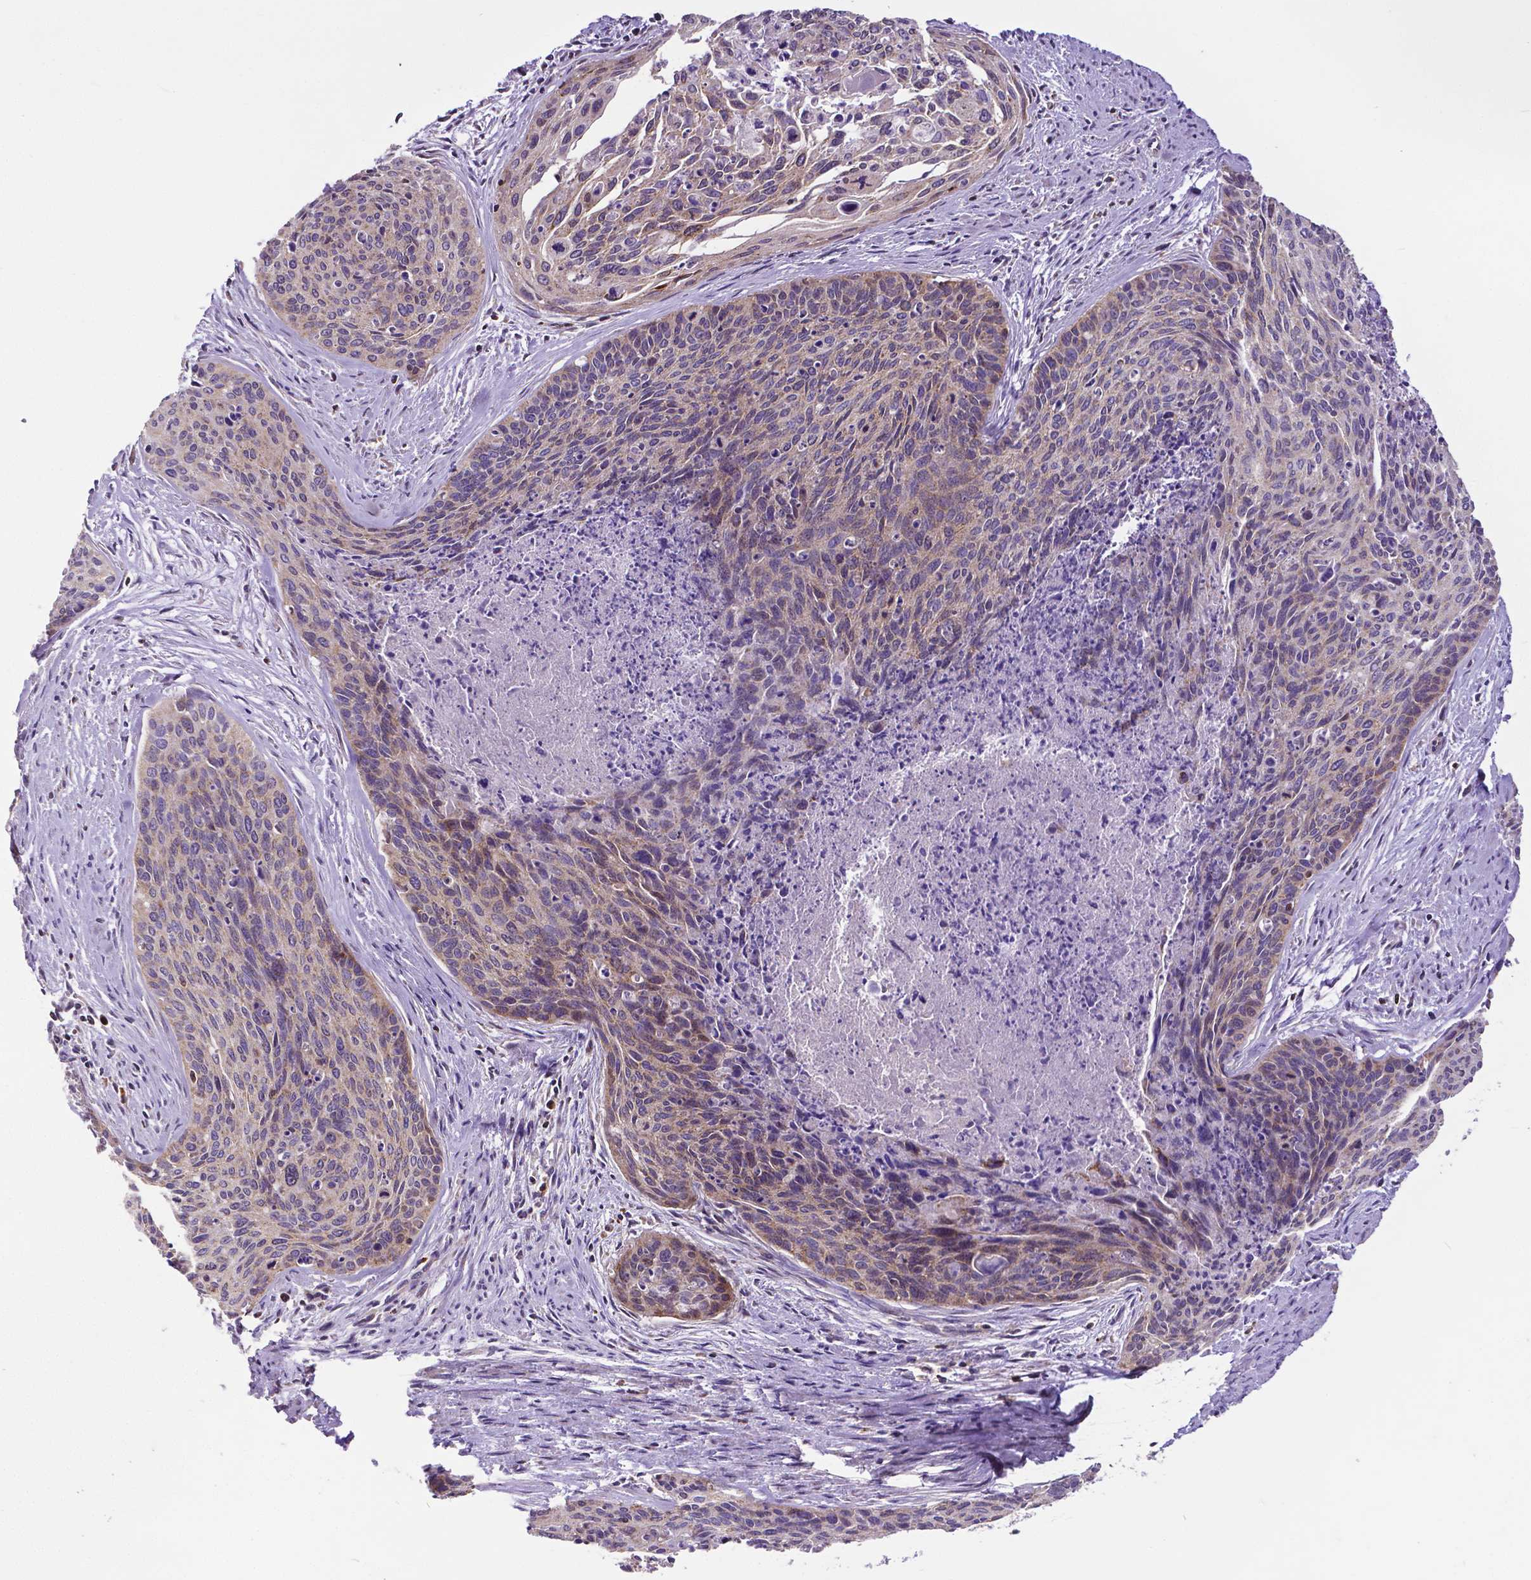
{"staining": {"intensity": "moderate", "quantity": "<25%", "location": "cytoplasmic/membranous"}, "tissue": "cervical cancer", "cell_type": "Tumor cells", "image_type": "cancer", "snomed": [{"axis": "morphology", "description": "Squamous cell carcinoma, NOS"}, {"axis": "topography", "description": "Cervix"}], "caption": "Immunohistochemical staining of human cervical cancer (squamous cell carcinoma) displays low levels of moderate cytoplasmic/membranous expression in approximately <25% of tumor cells. The protein of interest is shown in brown color, while the nuclei are stained blue.", "gene": "MCL1", "patient": {"sex": "female", "age": 55}}